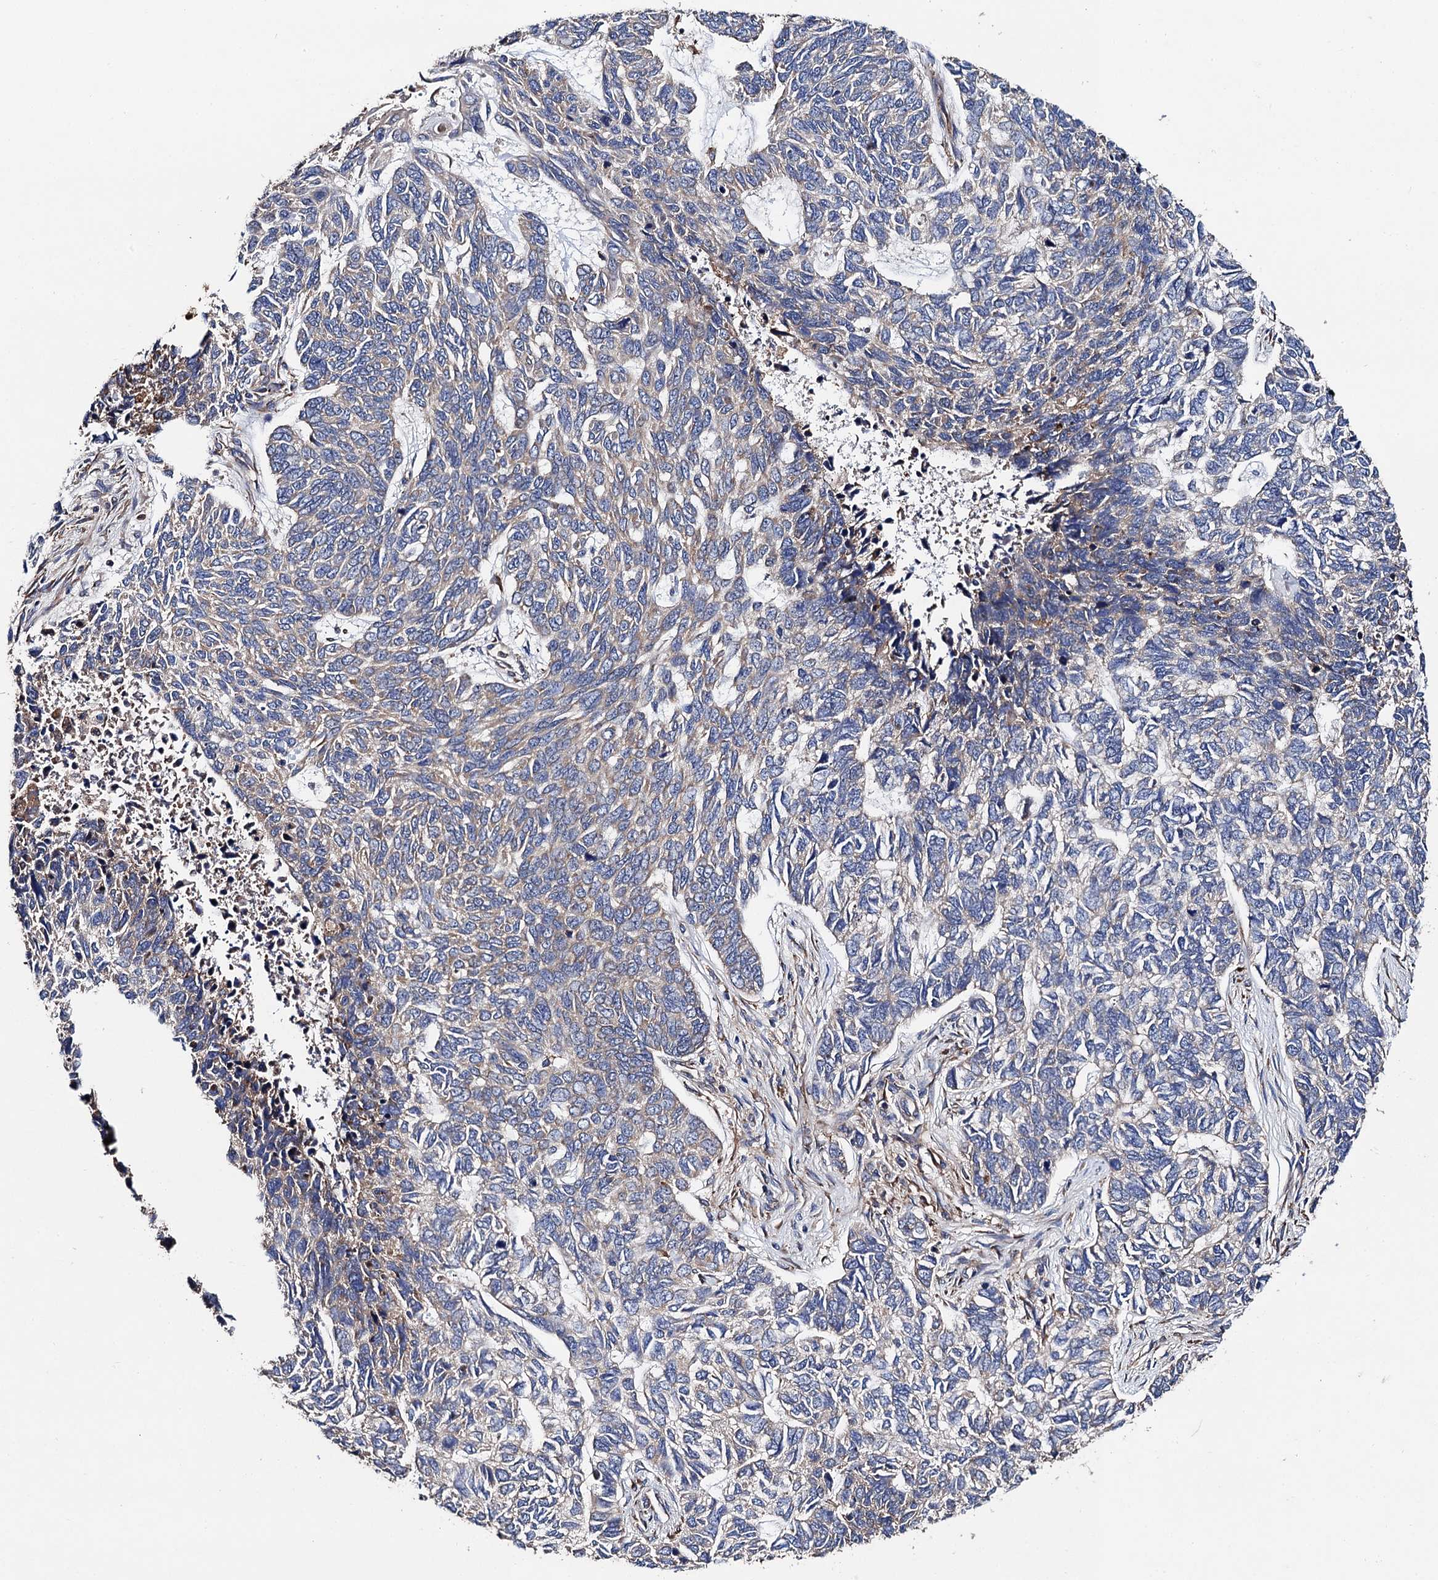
{"staining": {"intensity": "negative", "quantity": "none", "location": "none"}, "tissue": "skin cancer", "cell_type": "Tumor cells", "image_type": "cancer", "snomed": [{"axis": "morphology", "description": "Basal cell carcinoma"}, {"axis": "topography", "description": "Skin"}], "caption": "Immunohistochemistry (IHC) of basal cell carcinoma (skin) reveals no positivity in tumor cells.", "gene": "LIPT2", "patient": {"sex": "female", "age": 65}}